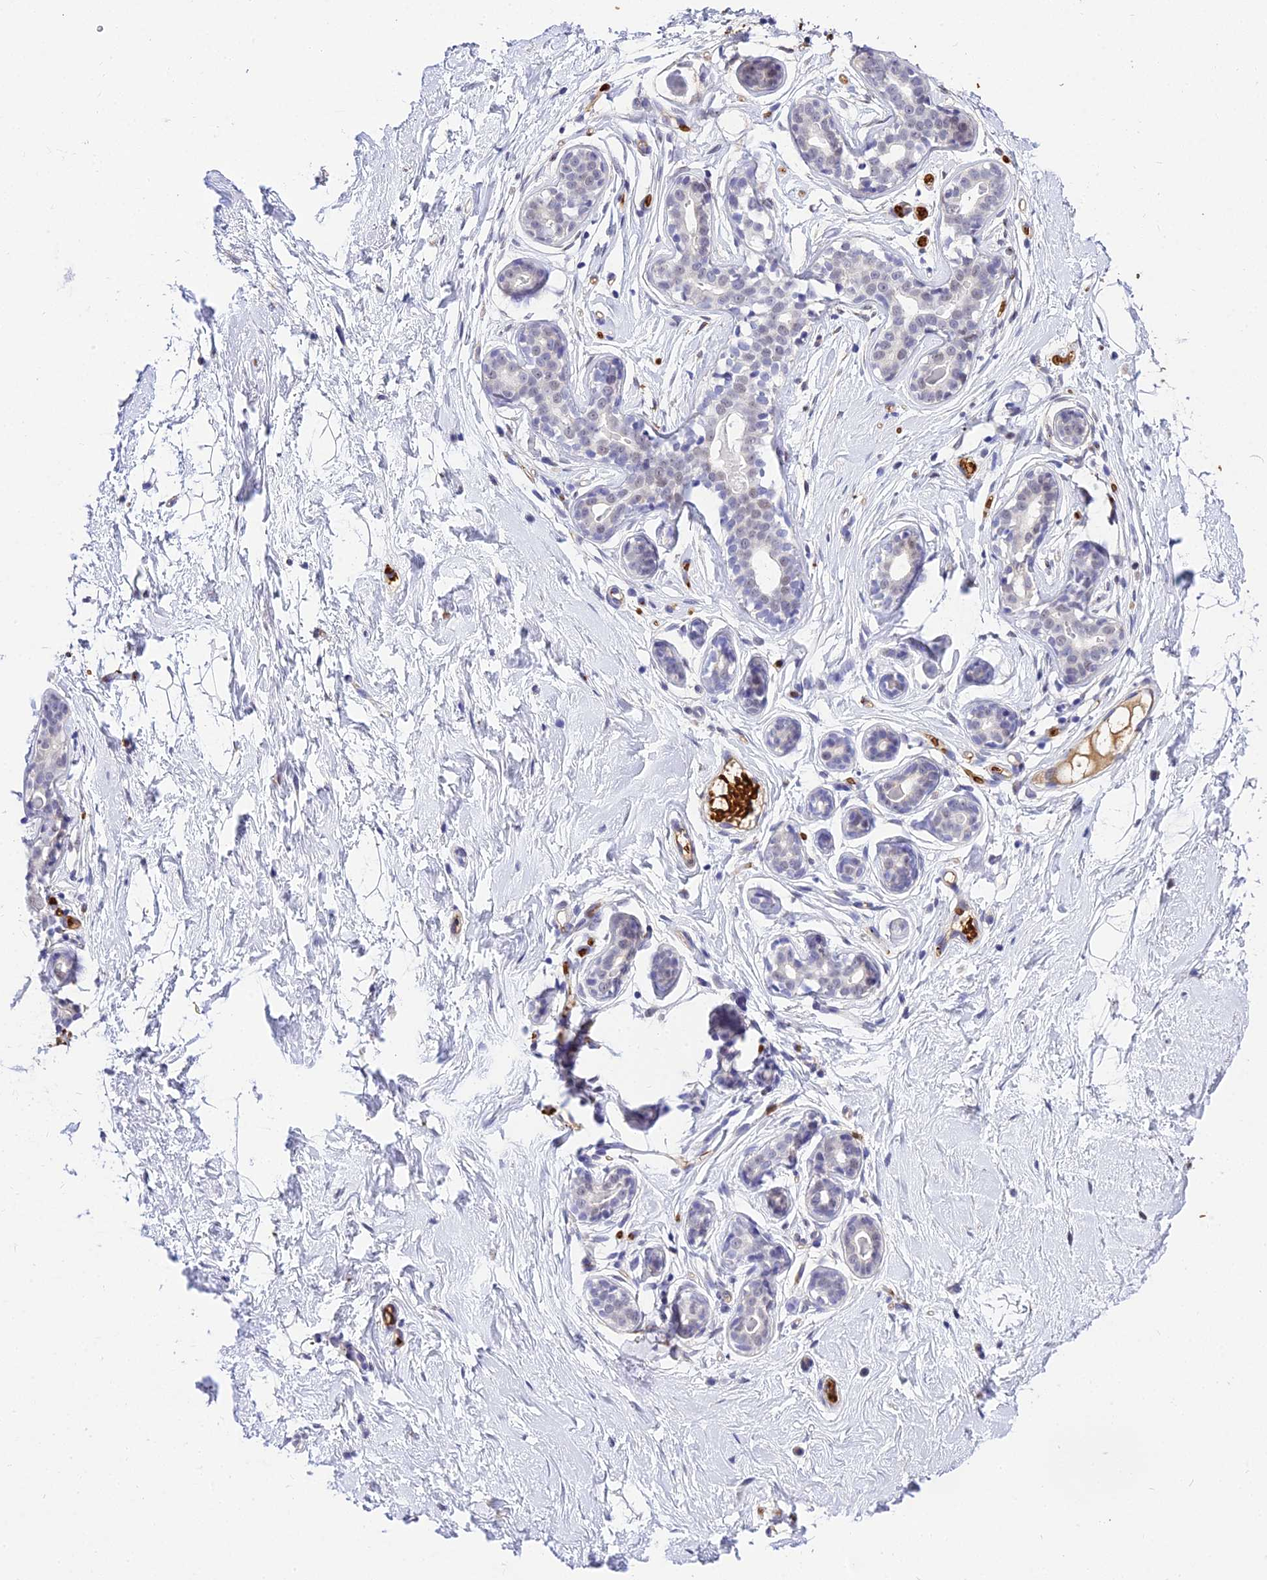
{"staining": {"intensity": "negative", "quantity": "none", "location": "none"}, "tissue": "breast", "cell_type": "Adipocytes", "image_type": "normal", "snomed": [{"axis": "morphology", "description": "Normal tissue, NOS"}, {"axis": "topography", "description": "Breast"}], "caption": "Immunohistochemistry (IHC) image of benign breast stained for a protein (brown), which displays no positivity in adipocytes. (Brightfield microscopy of DAB (3,3'-diaminobenzidine) IHC at high magnification).", "gene": "BCL9", "patient": {"sex": "female", "age": 23}}